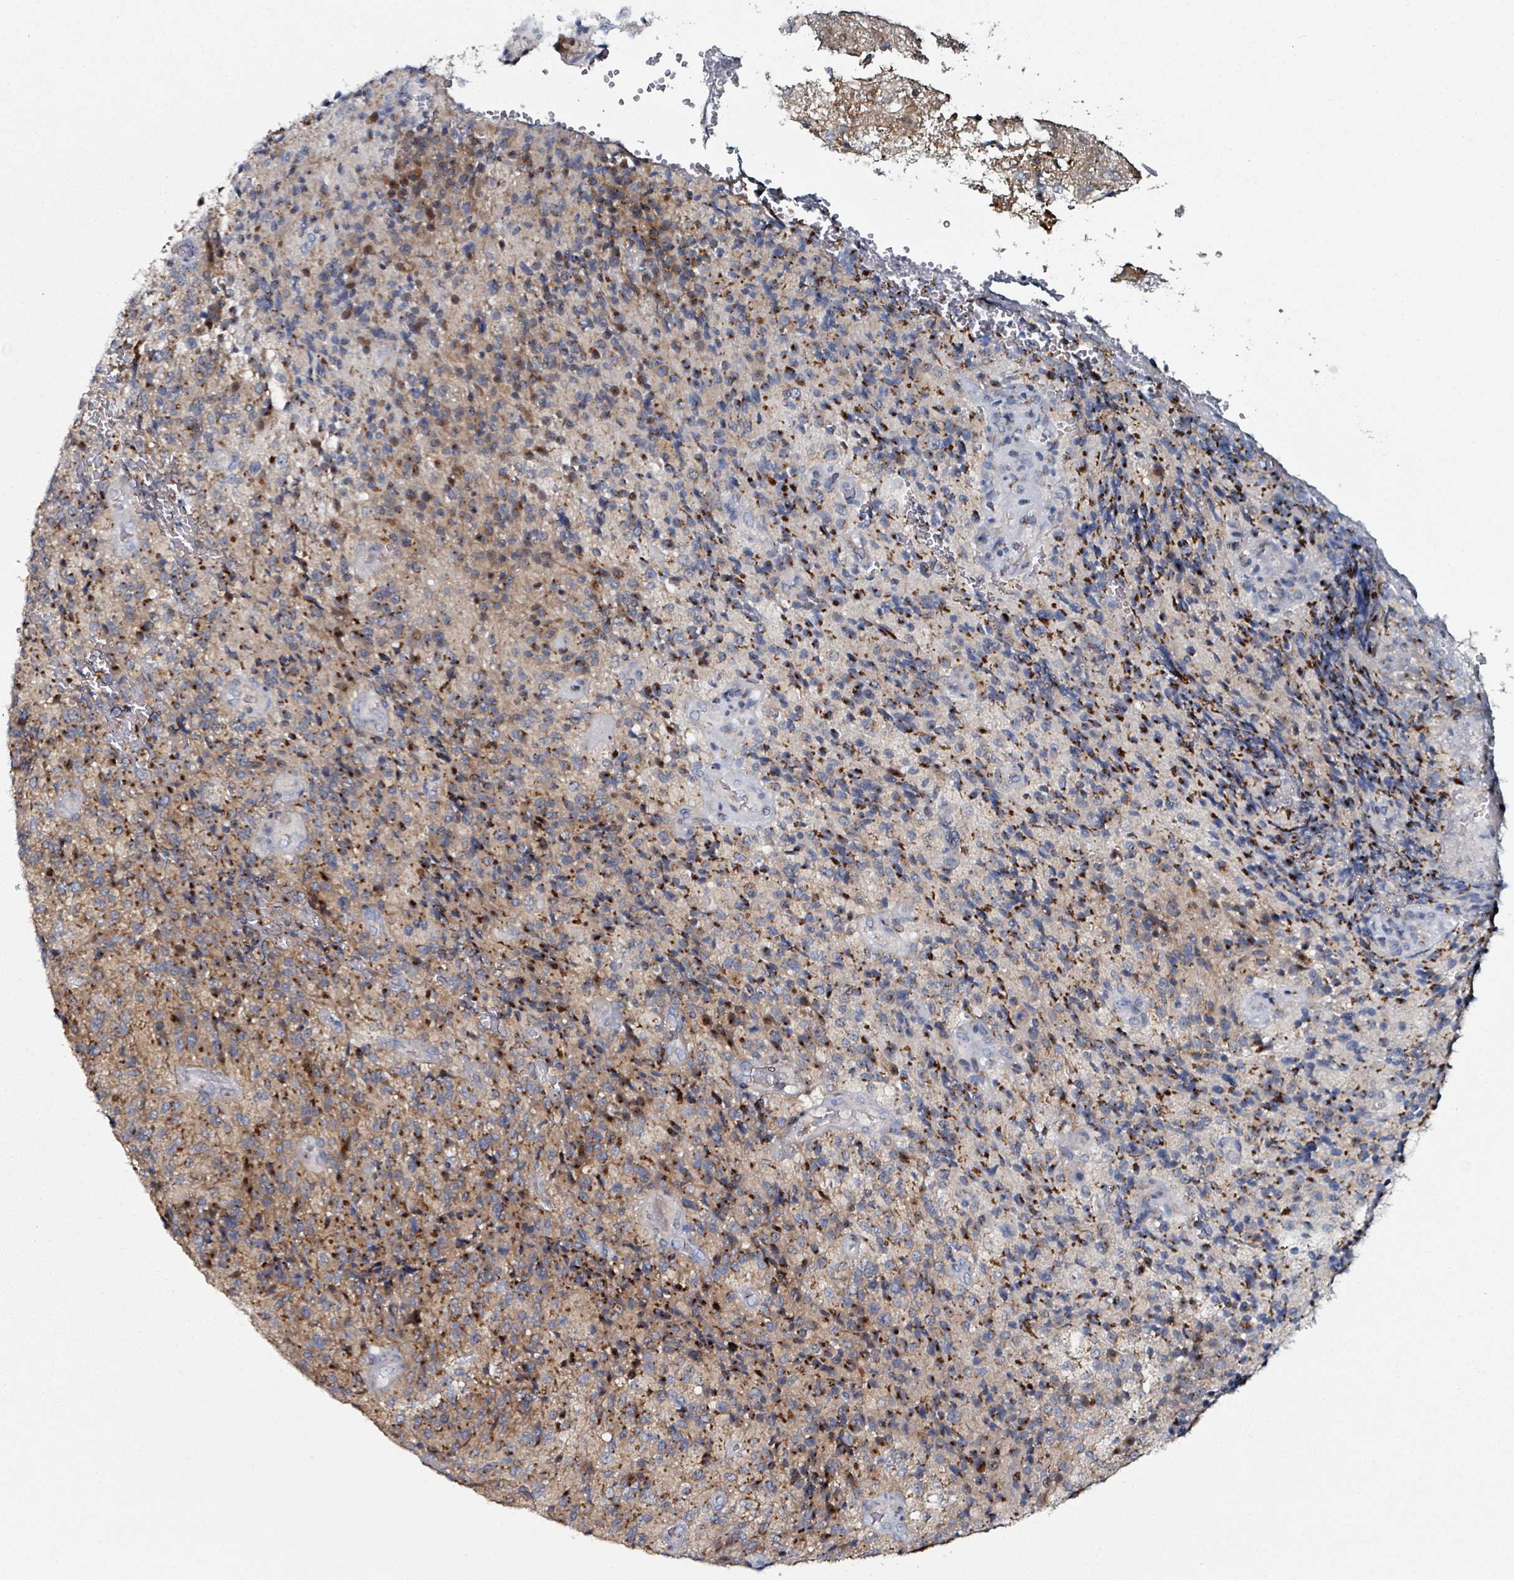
{"staining": {"intensity": "strong", "quantity": "25%-75%", "location": "cytoplasmic/membranous"}, "tissue": "glioma", "cell_type": "Tumor cells", "image_type": "cancer", "snomed": [{"axis": "morphology", "description": "Normal tissue, NOS"}, {"axis": "morphology", "description": "Glioma, malignant, High grade"}, {"axis": "topography", "description": "Cerebral cortex"}], "caption": "Immunohistochemical staining of high-grade glioma (malignant) displays strong cytoplasmic/membranous protein staining in about 25%-75% of tumor cells.", "gene": "B3GAT3", "patient": {"sex": "male", "age": 56}}